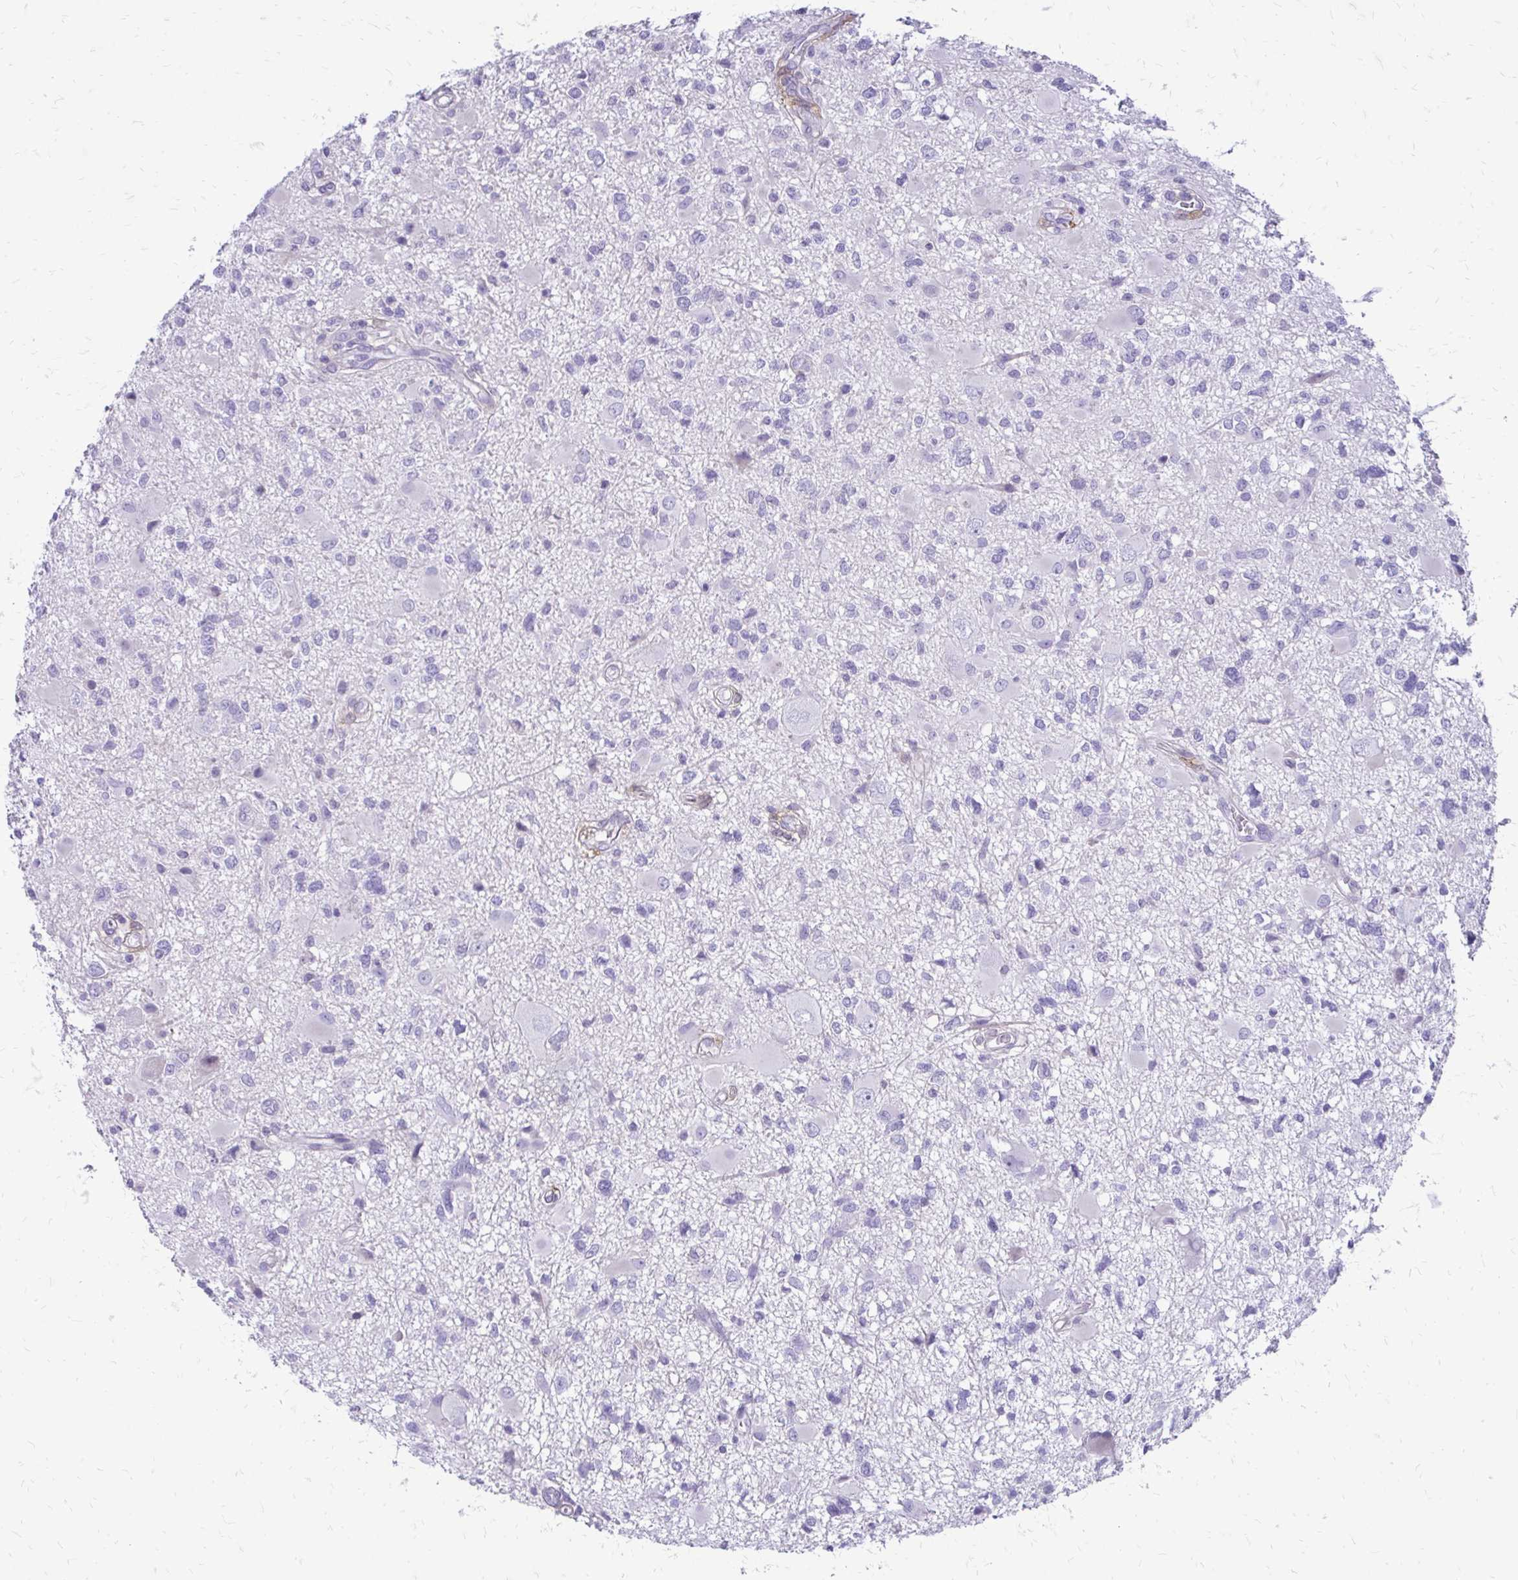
{"staining": {"intensity": "negative", "quantity": "none", "location": "none"}, "tissue": "glioma", "cell_type": "Tumor cells", "image_type": "cancer", "snomed": [{"axis": "morphology", "description": "Glioma, malignant, High grade"}, {"axis": "topography", "description": "Brain"}], "caption": "An IHC micrograph of glioma is shown. There is no staining in tumor cells of glioma.", "gene": "SIGLEC11", "patient": {"sex": "male", "age": 54}}